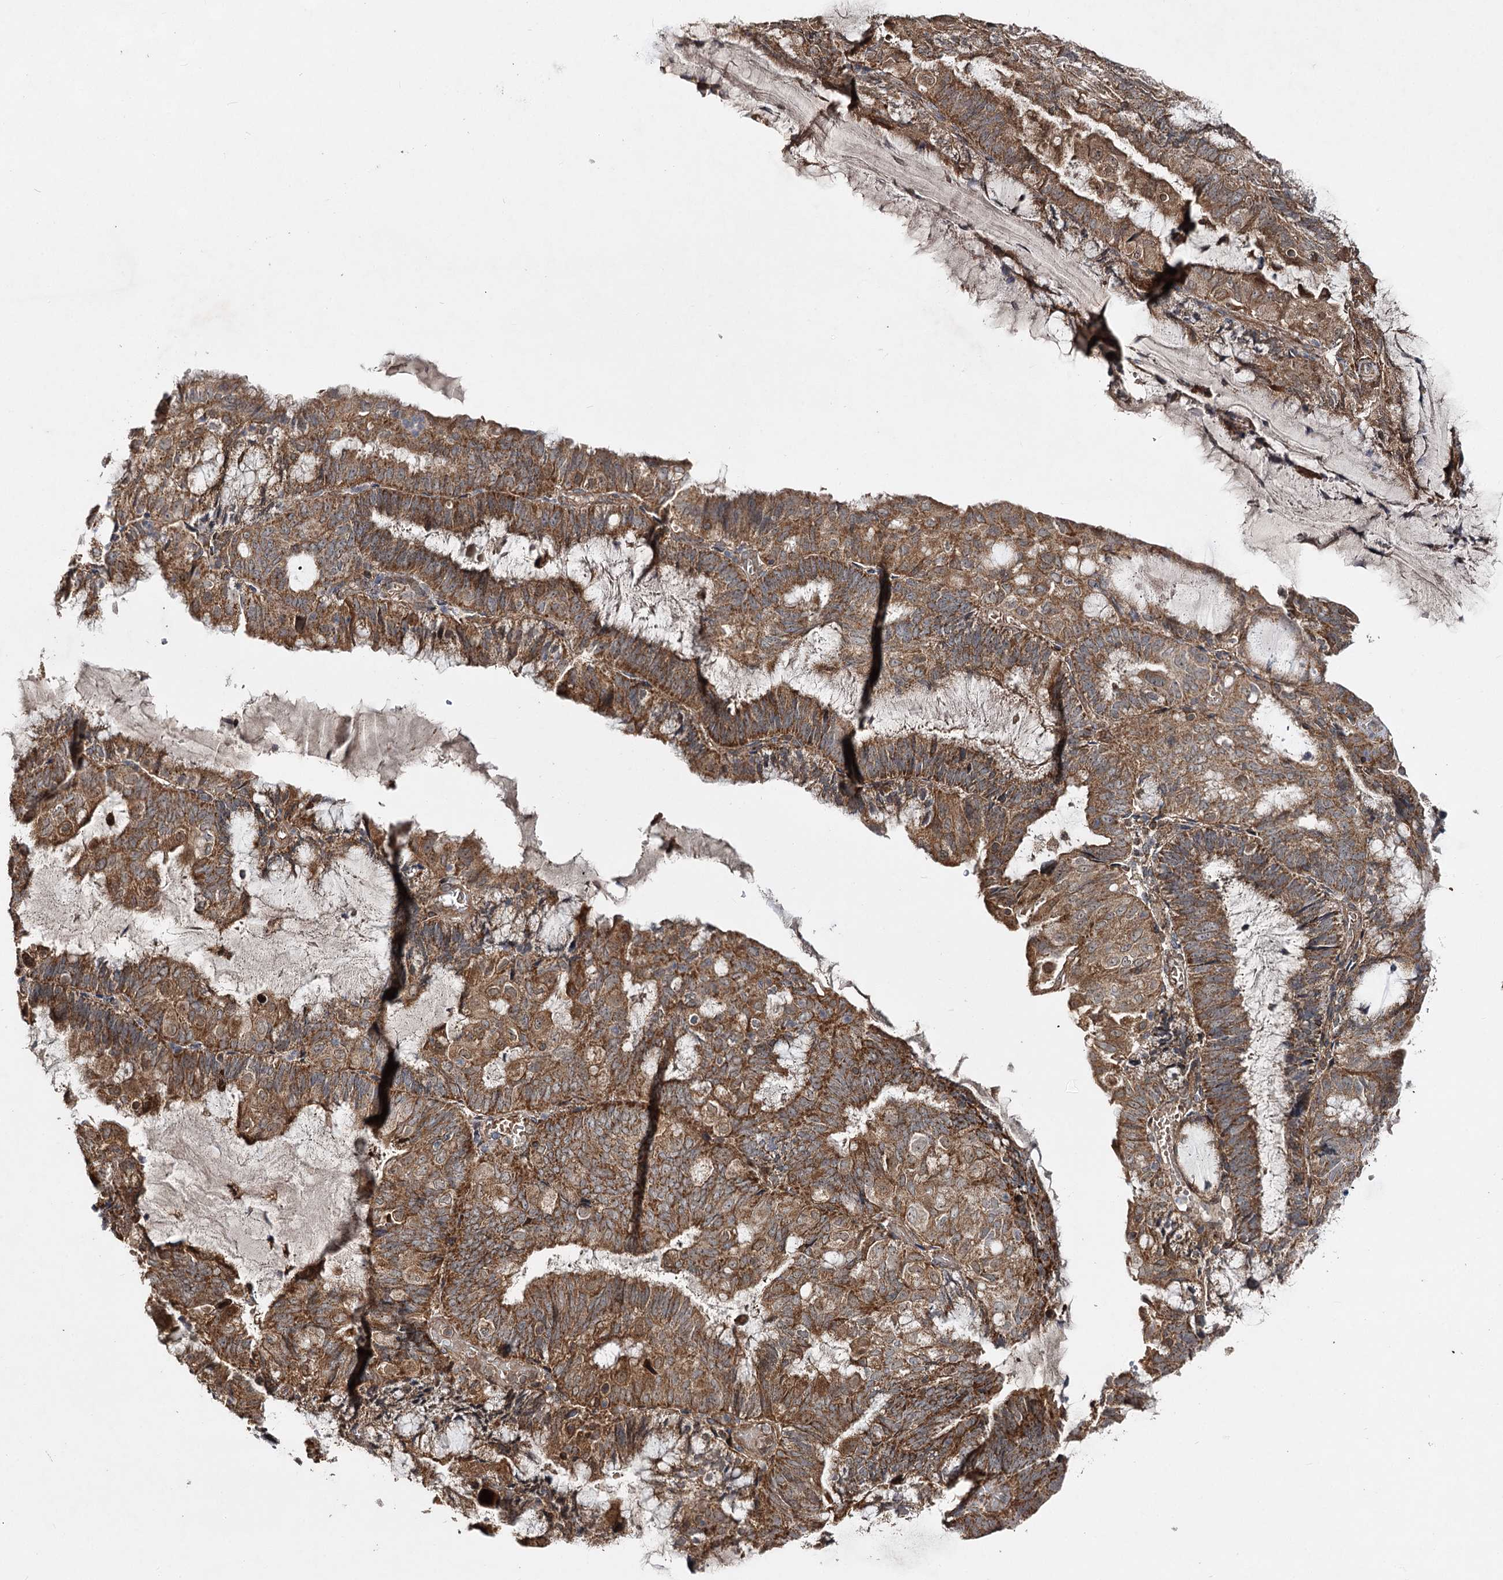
{"staining": {"intensity": "moderate", "quantity": ">75%", "location": "cytoplasmic/membranous"}, "tissue": "endometrial cancer", "cell_type": "Tumor cells", "image_type": "cancer", "snomed": [{"axis": "morphology", "description": "Adenocarcinoma, NOS"}, {"axis": "topography", "description": "Endometrium"}], "caption": "A histopathology image of endometrial adenocarcinoma stained for a protein demonstrates moderate cytoplasmic/membranous brown staining in tumor cells.", "gene": "MINDY3", "patient": {"sex": "female", "age": 81}}